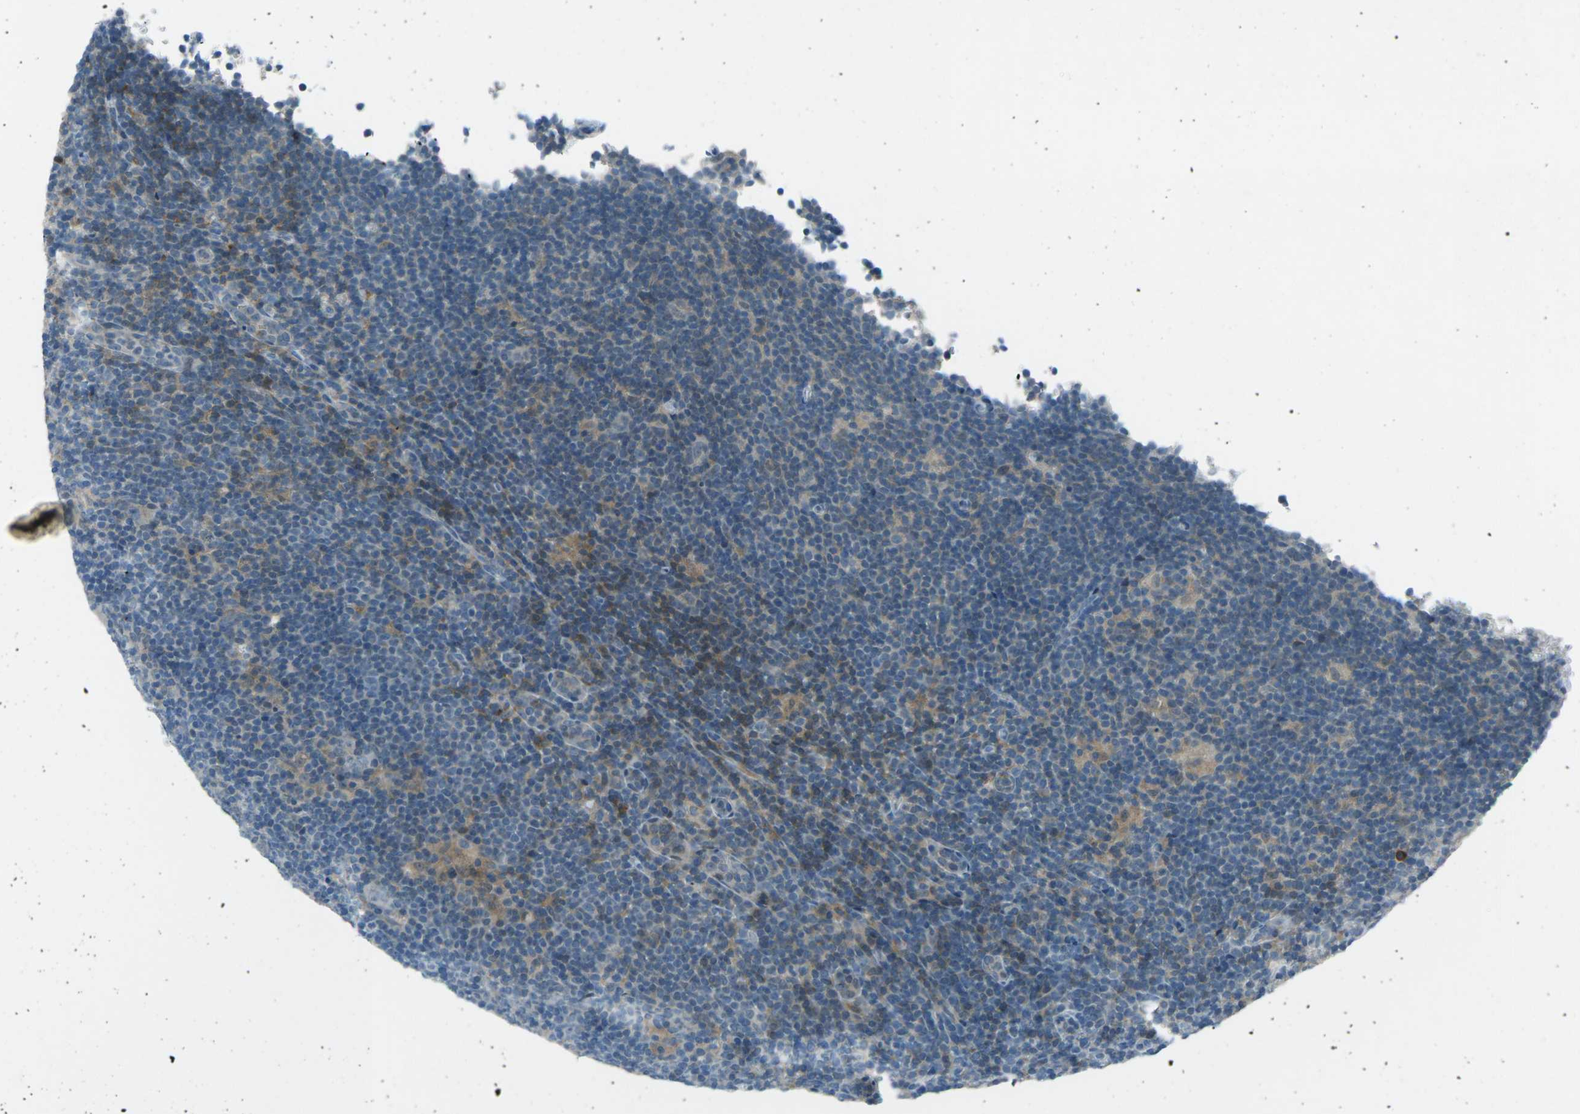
{"staining": {"intensity": "negative", "quantity": "none", "location": "none"}, "tissue": "lymphoma", "cell_type": "Tumor cells", "image_type": "cancer", "snomed": [{"axis": "morphology", "description": "Hodgkin's disease, NOS"}, {"axis": "topography", "description": "Lymph node"}], "caption": "A micrograph of Hodgkin's disease stained for a protein exhibits no brown staining in tumor cells. Nuclei are stained in blue.", "gene": "PRKCA", "patient": {"sex": "female", "age": 57}}